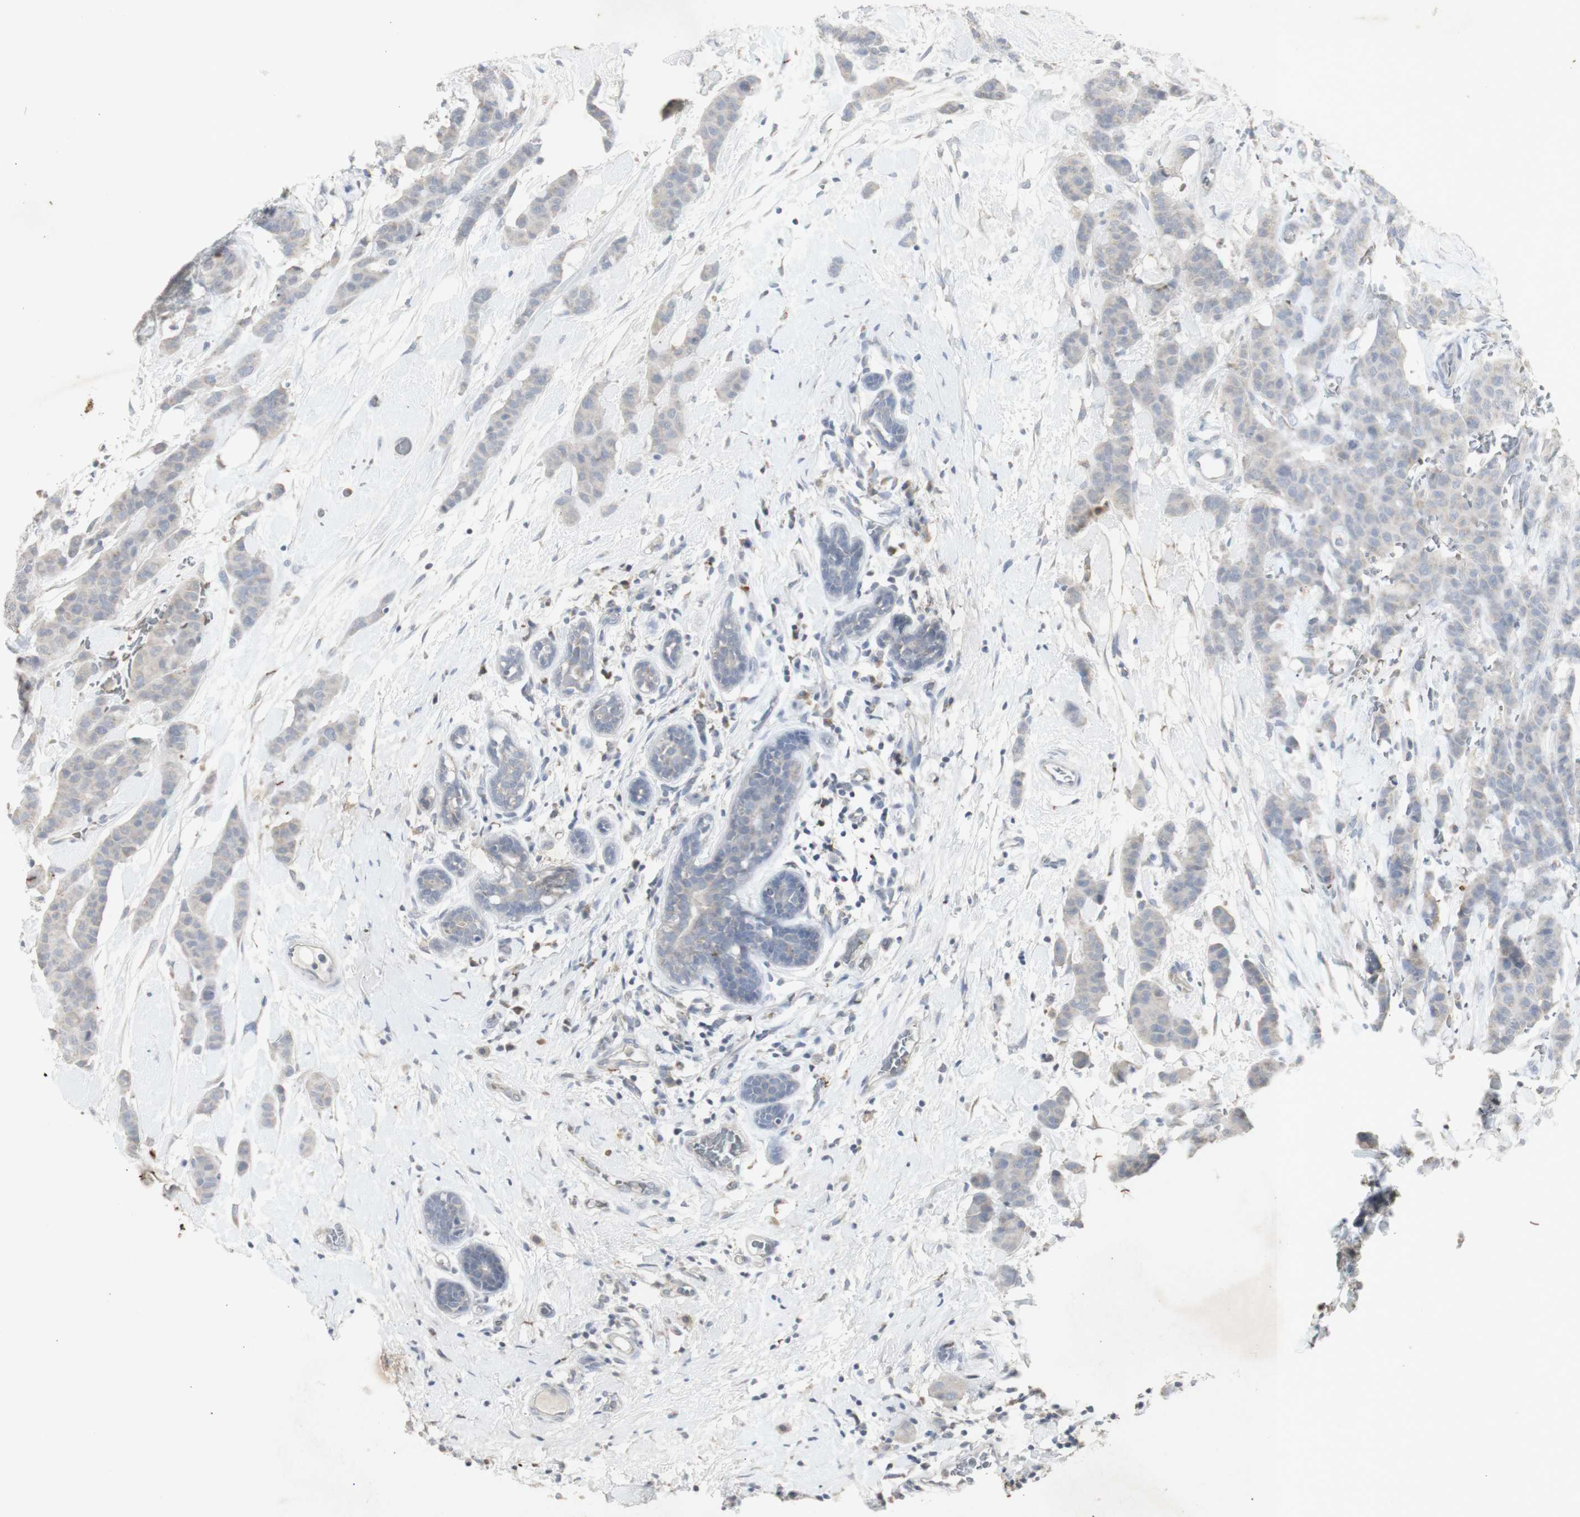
{"staining": {"intensity": "weak", "quantity": ">75%", "location": "cytoplasmic/membranous"}, "tissue": "breast cancer", "cell_type": "Tumor cells", "image_type": "cancer", "snomed": [{"axis": "morphology", "description": "Normal tissue, NOS"}, {"axis": "morphology", "description": "Duct carcinoma"}, {"axis": "topography", "description": "Breast"}], "caption": "Breast invasive ductal carcinoma stained with a protein marker shows weak staining in tumor cells.", "gene": "INS", "patient": {"sex": "female", "age": 40}}